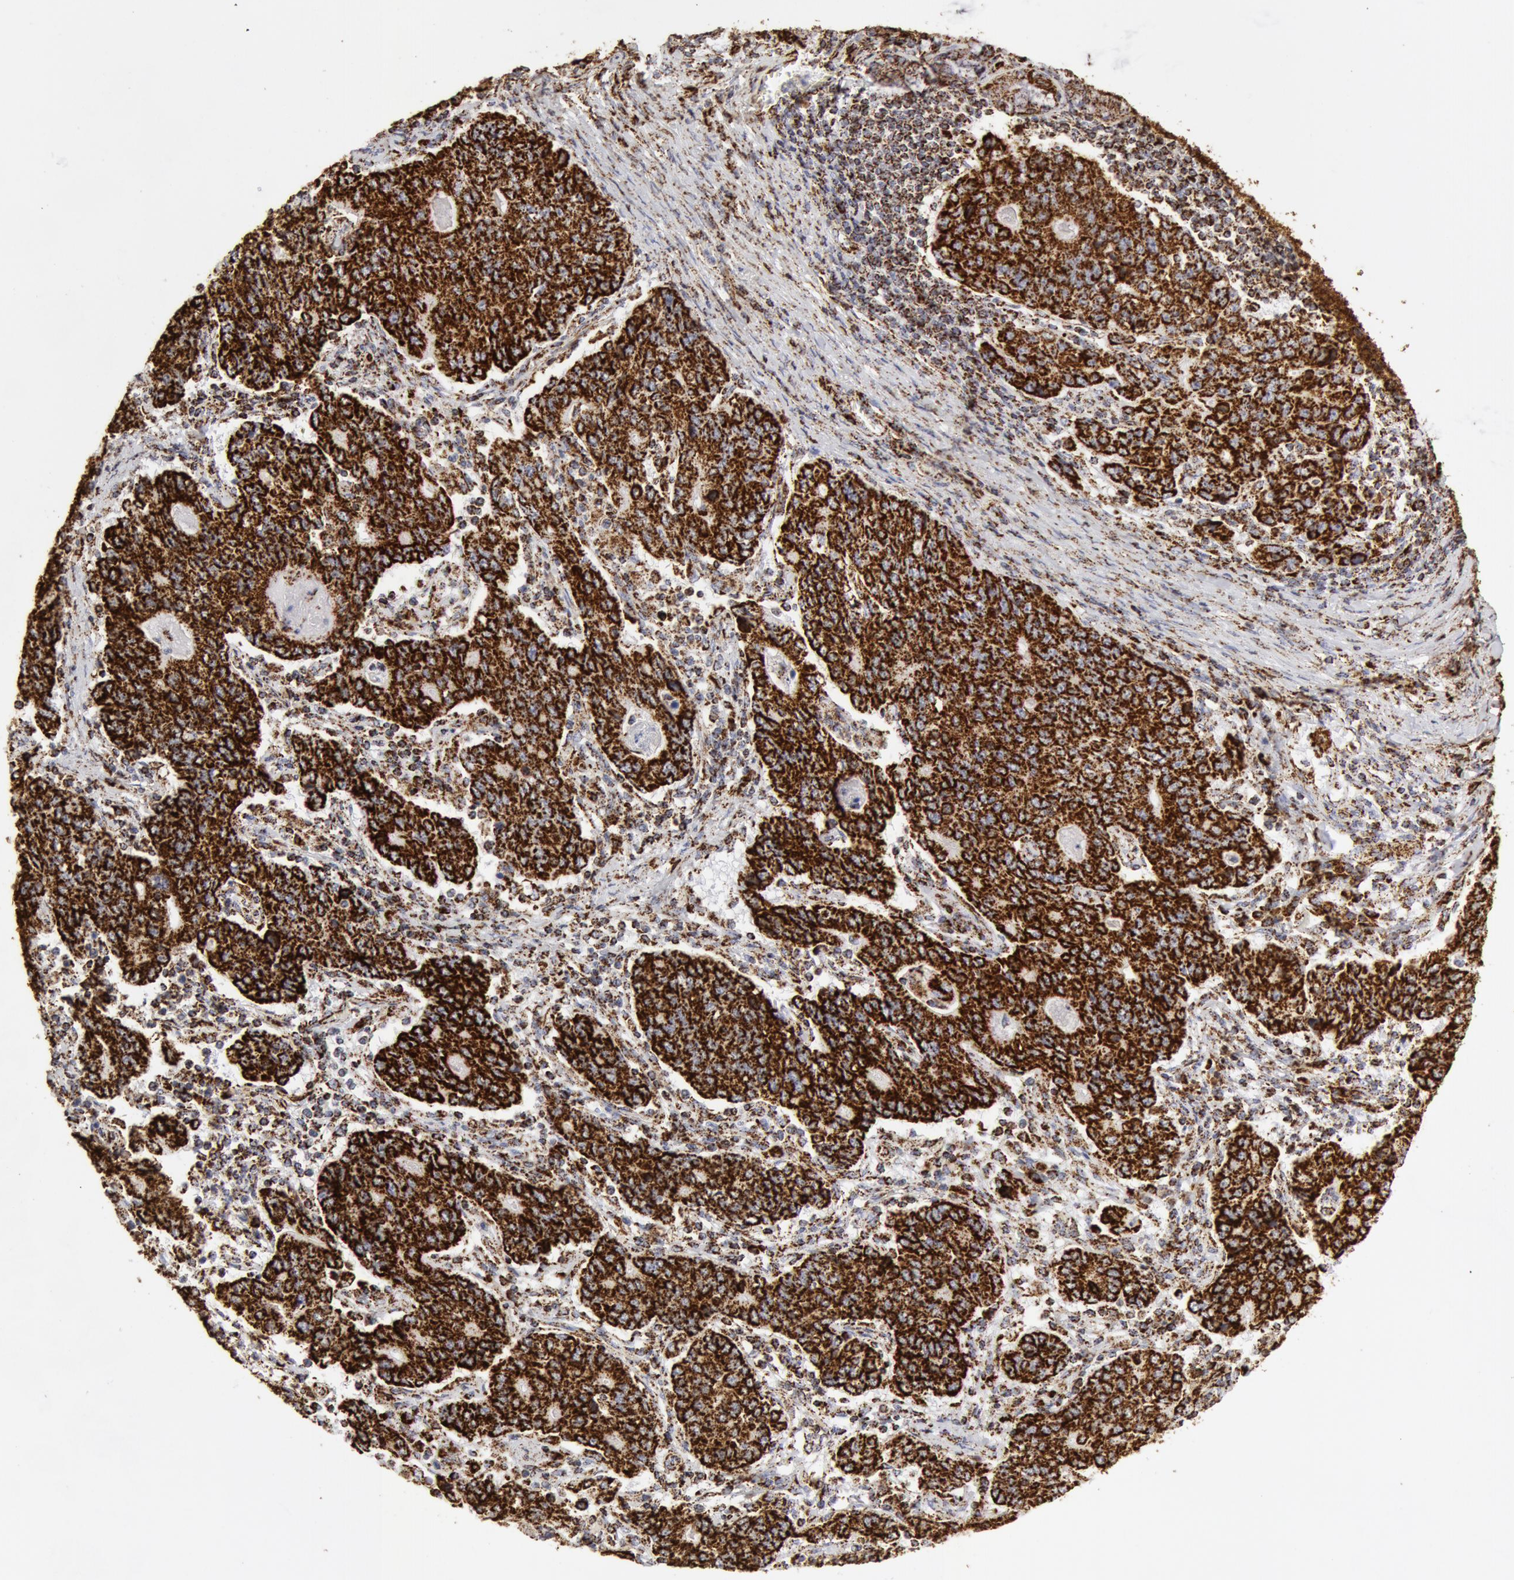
{"staining": {"intensity": "strong", "quantity": ">75%", "location": "cytoplasmic/membranous"}, "tissue": "stomach cancer", "cell_type": "Tumor cells", "image_type": "cancer", "snomed": [{"axis": "morphology", "description": "Adenocarcinoma, NOS"}, {"axis": "topography", "description": "Esophagus"}, {"axis": "topography", "description": "Stomach"}], "caption": "Immunohistochemical staining of human stomach cancer displays high levels of strong cytoplasmic/membranous protein expression in about >75% of tumor cells.", "gene": "ATP5F1B", "patient": {"sex": "male", "age": 74}}